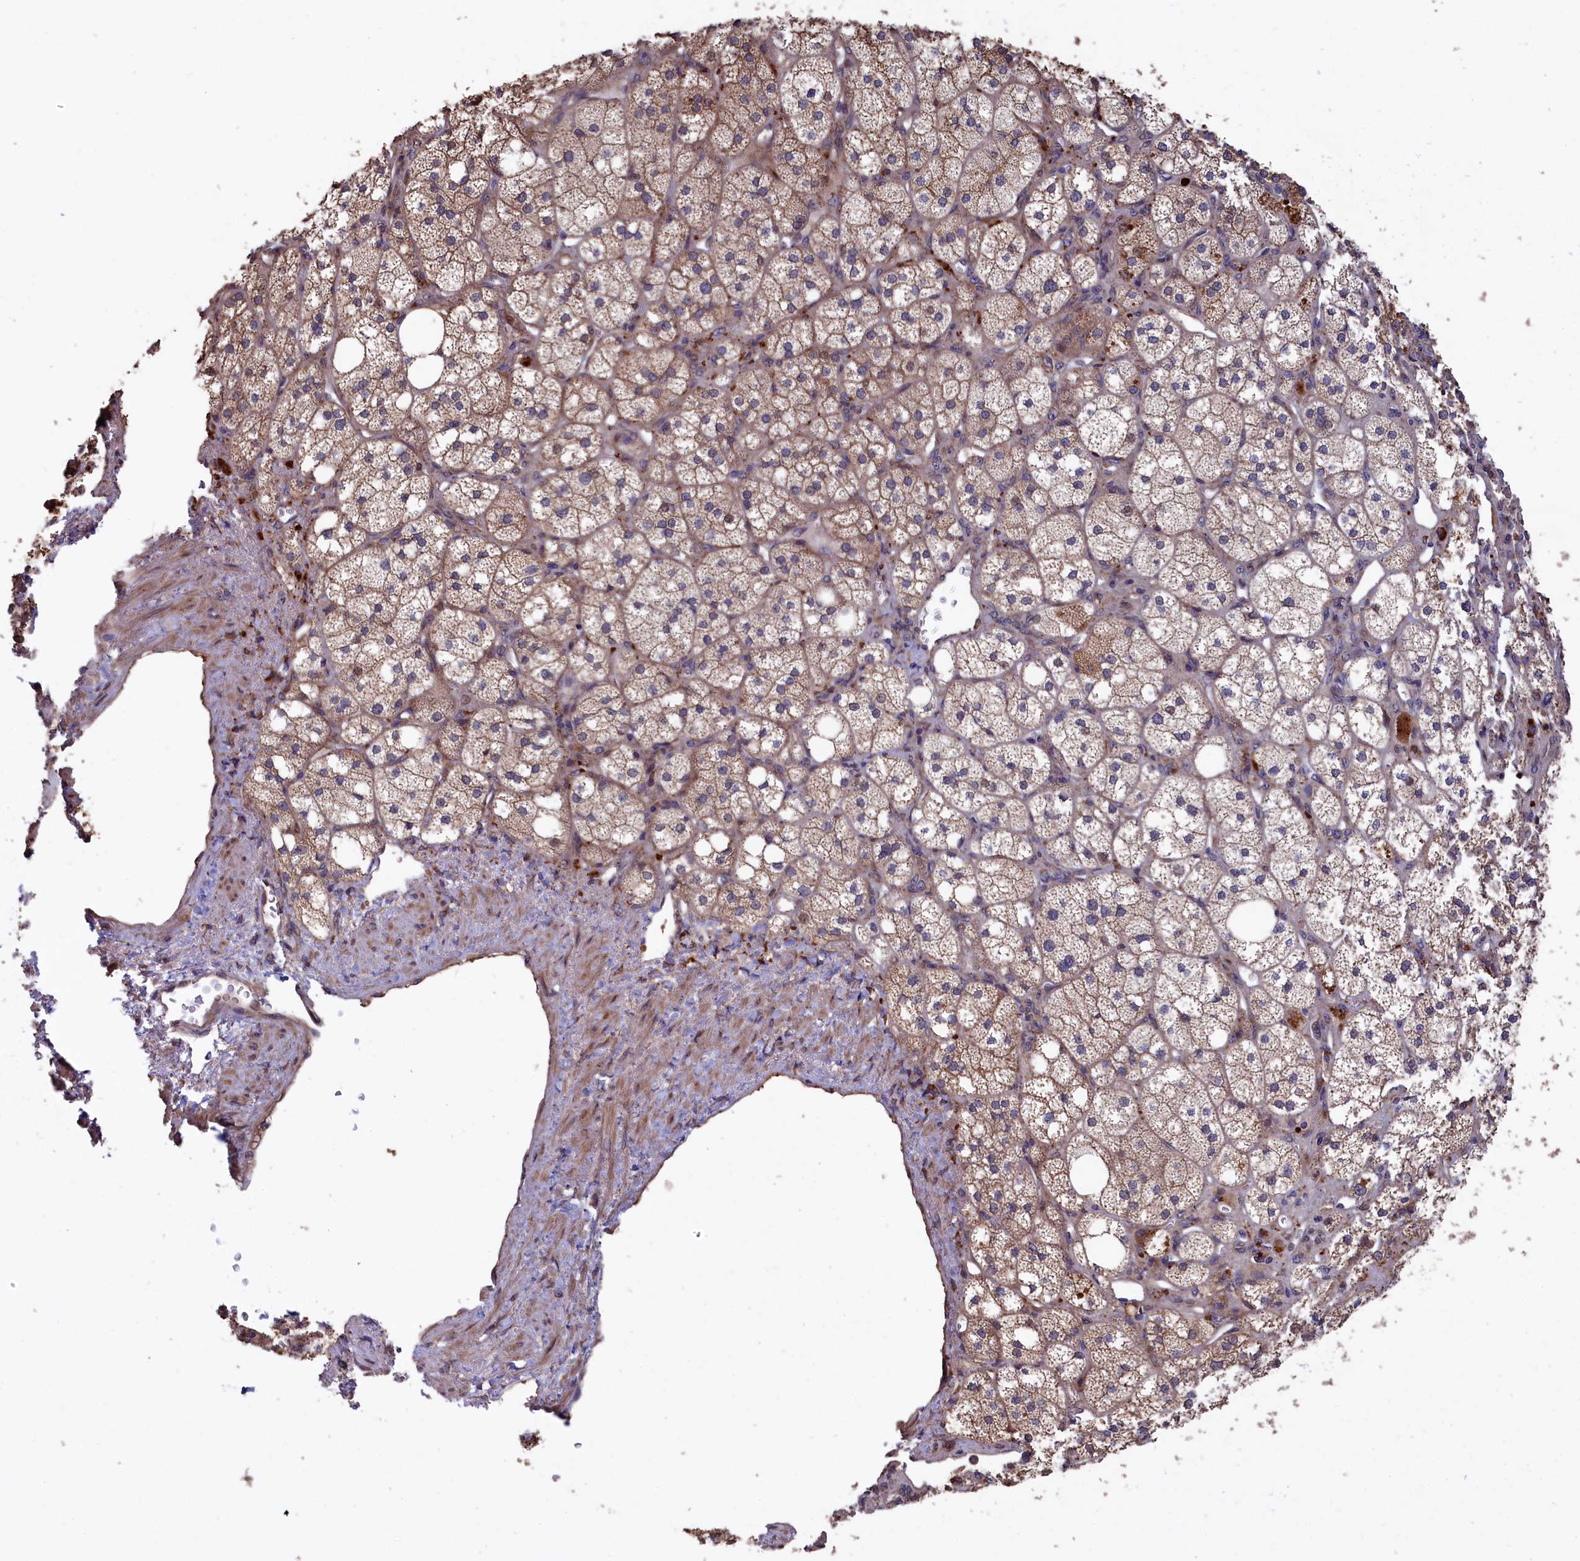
{"staining": {"intensity": "strong", "quantity": "25%-75%", "location": "cytoplasmic/membranous"}, "tissue": "adrenal gland", "cell_type": "Glandular cells", "image_type": "normal", "snomed": [{"axis": "morphology", "description": "Normal tissue, NOS"}, {"axis": "topography", "description": "Adrenal gland"}], "caption": "This photomicrograph displays IHC staining of benign adrenal gland, with high strong cytoplasmic/membranous positivity in approximately 25%-75% of glandular cells.", "gene": "GREB1L", "patient": {"sex": "male", "age": 61}}